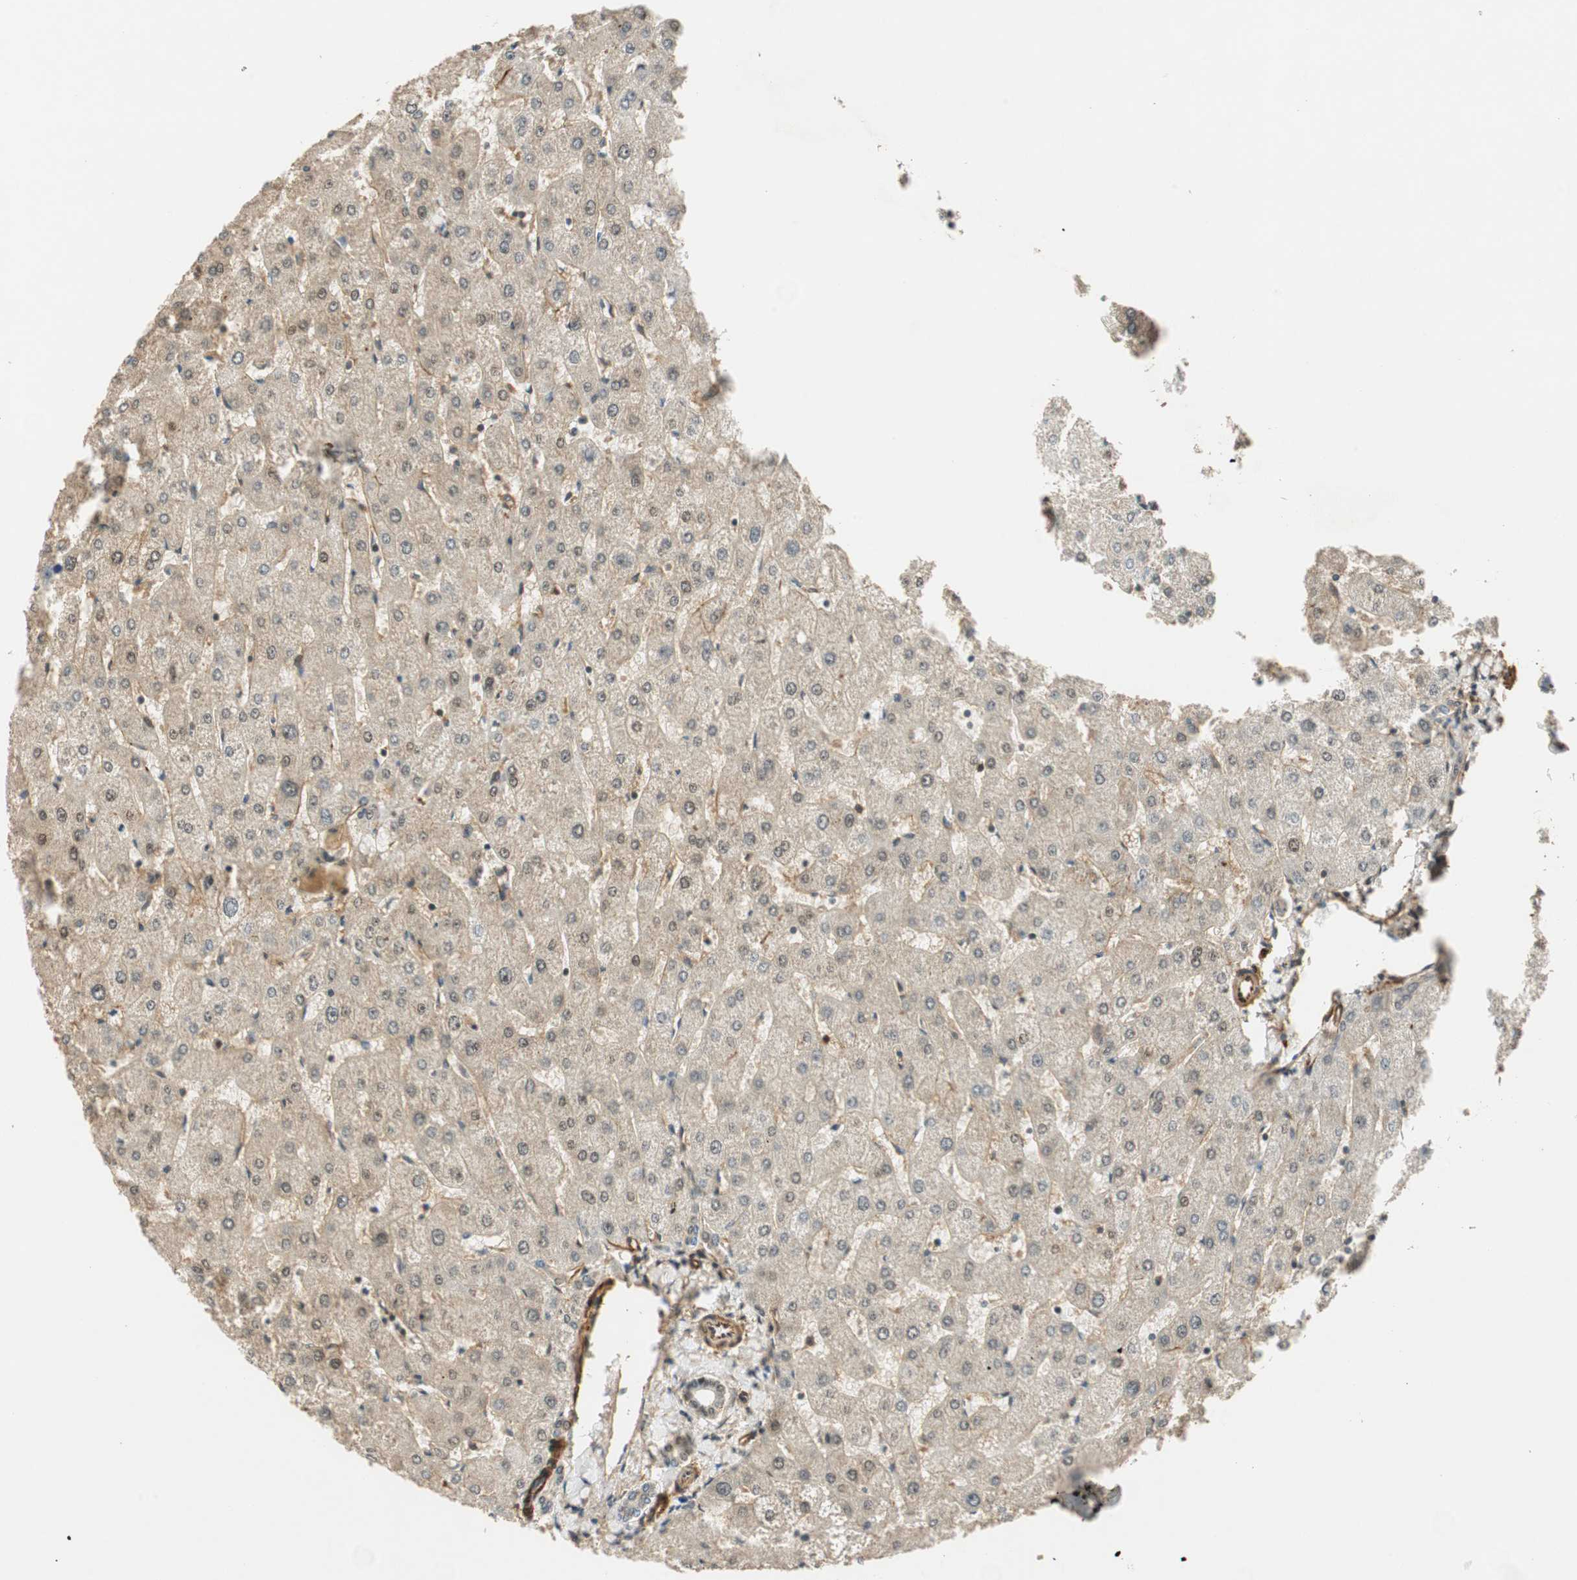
{"staining": {"intensity": "negative", "quantity": "none", "location": "none"}, "tissue": "liver", "cell_type": "Cholangiocytes", "image_type": "normal", "snomed": [{"axis": "morphology", "description": "Normal tissue, NOS"}, {"axis": "topography", "description": "Liver"}], "caption": "This is a image of IHC staining of benign liver, which shows no staining in cholangiocytes.", "gene": "NES", "patient": {"sex": "male", "age": 67}}